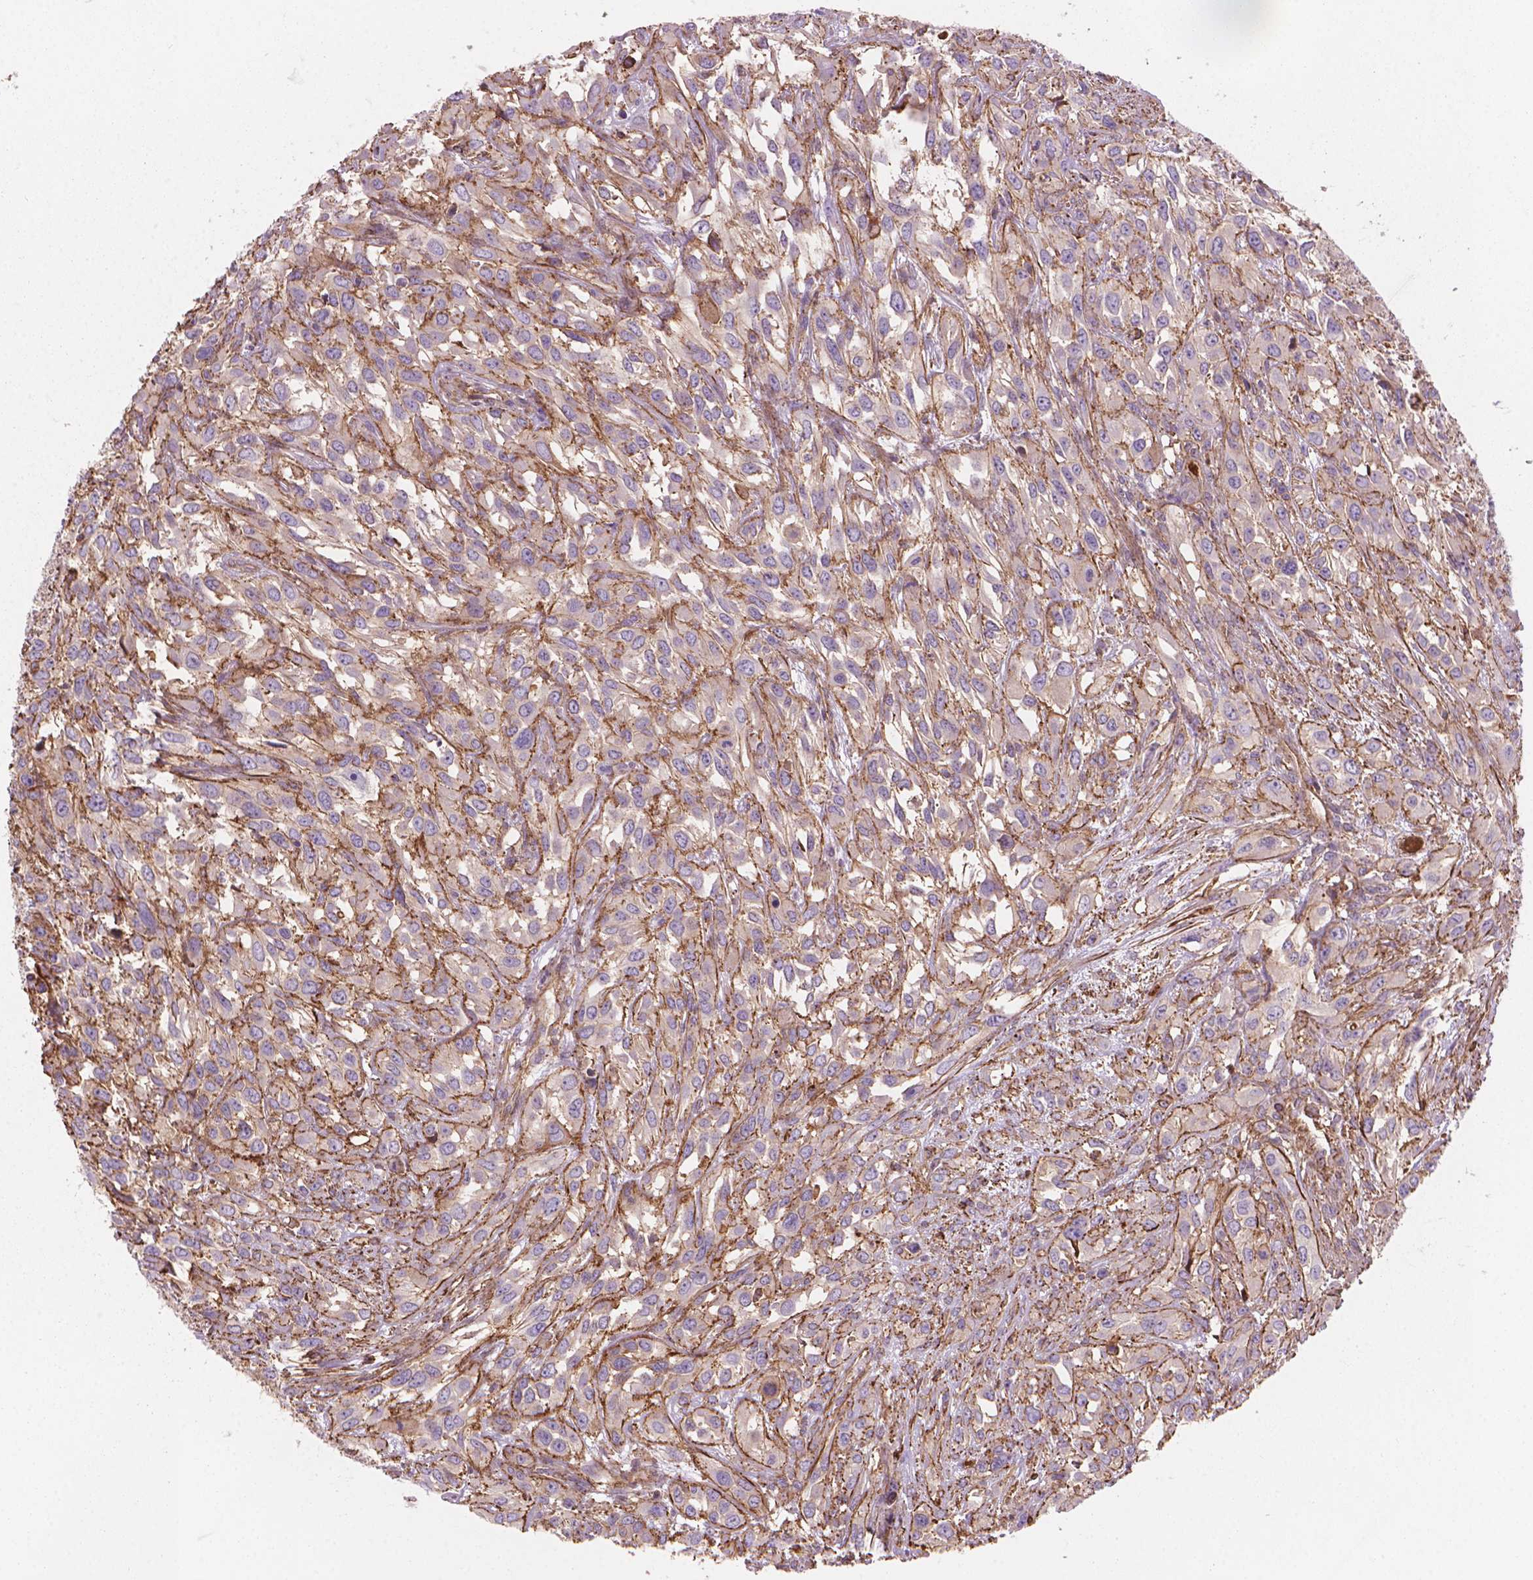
{"staining": {"intensity": "moderate", "quantity": ">75%", "location": "cytoplasmic/membranous"}, "tissue": "urothelial cancer", "cell_type": "Tumor cells", "image_type": "cancer", "snomed": [{"axis": "morphology", "description": "Urothelial carcinoma, High grade"}, {"axis": "topography", "description": "Urinary bladder"}], "caption": "DAB (3,3'-diaminobenzidine) immunohistochemical staining of urothelial cancer displays moderate cytoplasmic/membranous protein positivity in approximately >75% of tumor cells.", "gene": "PATJ", "patient": {"sex": "male", "age": 67}}